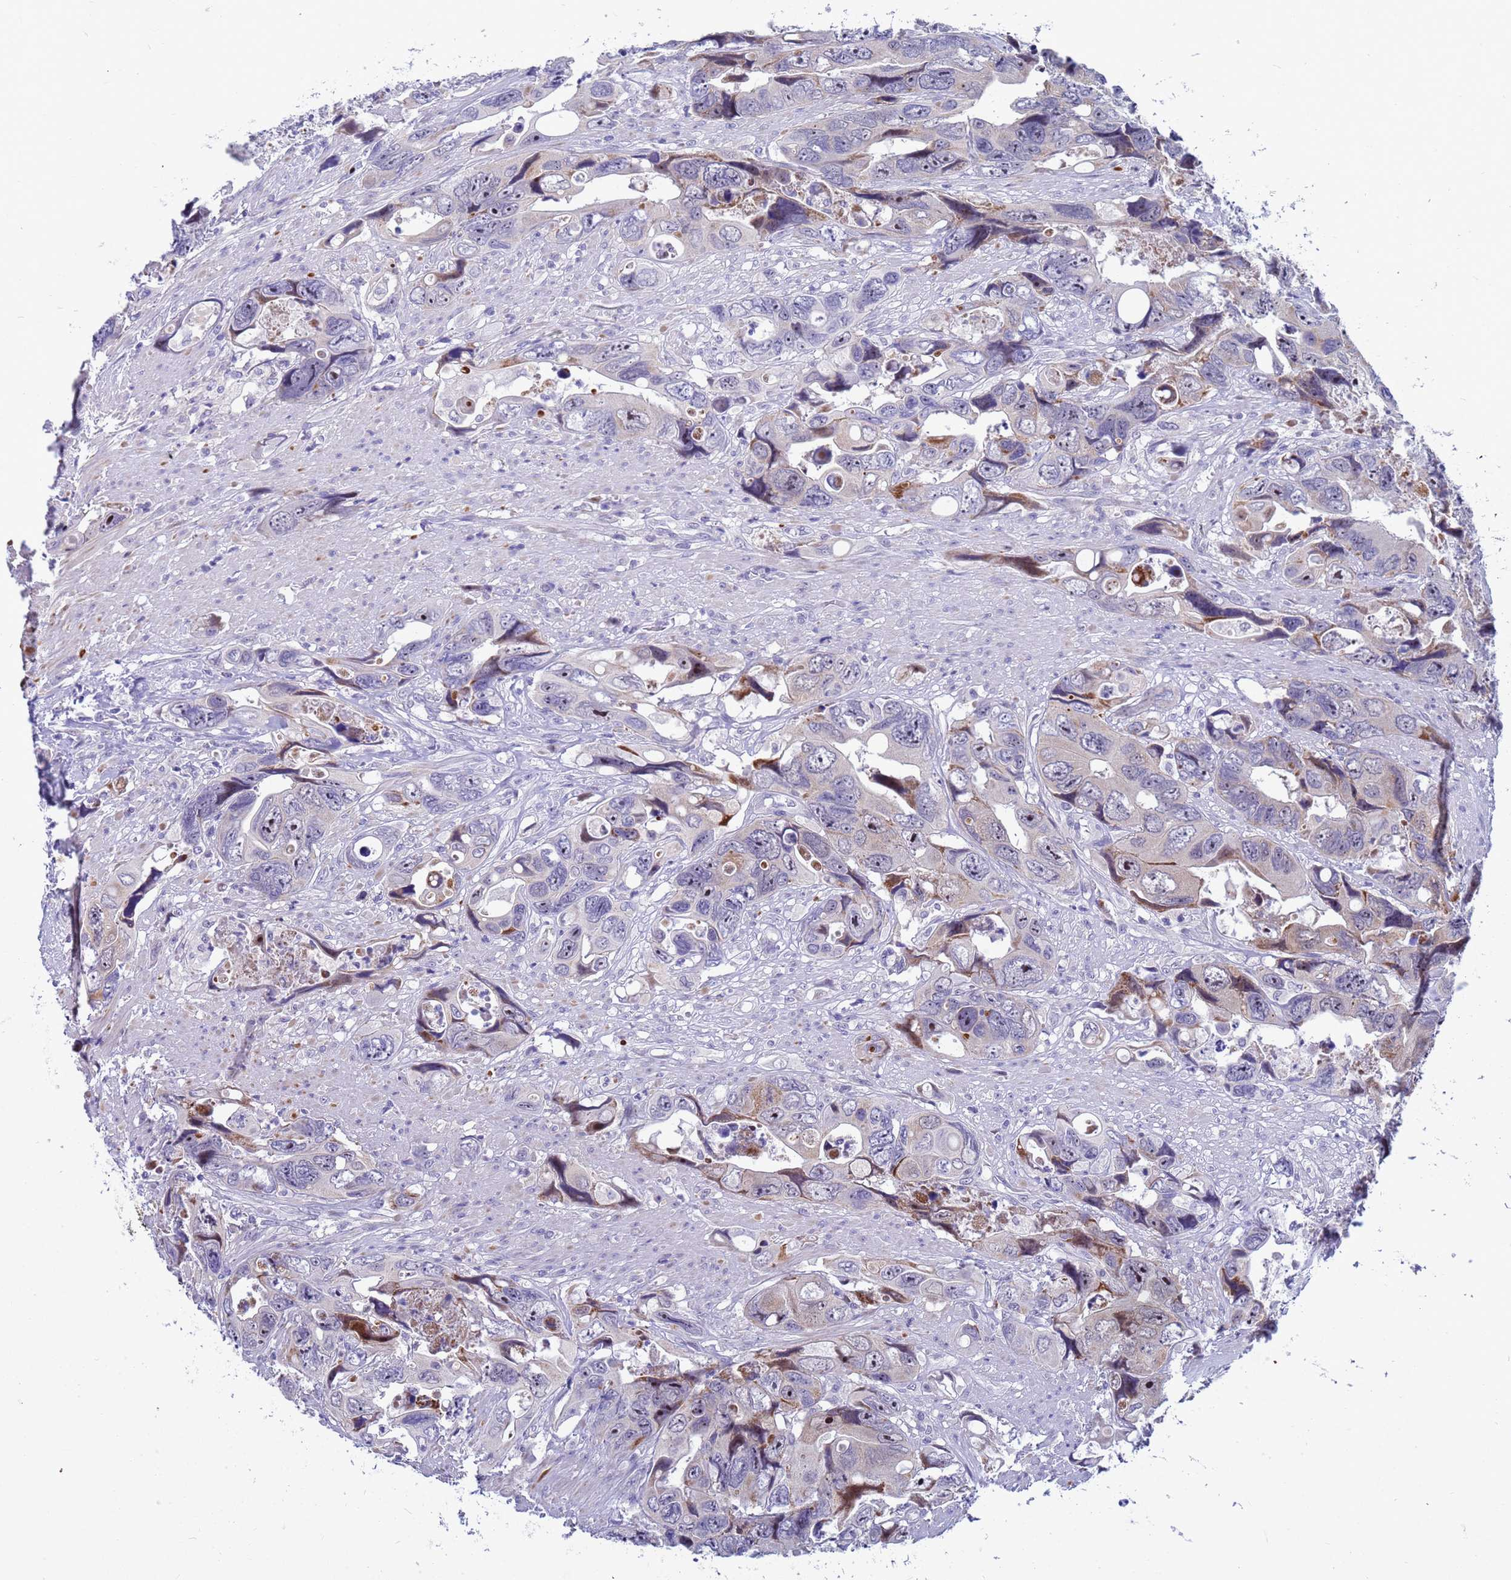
{"staining": {"intensity": "moderate", "quantity": "<25%", "location": "cytoplasmic/membranous,nuclear"}, "tissue": "colorectal cancer", "cell_type": "Tumor cells", "image_type": "cancer", "snomed": [{"axis": "morphology", "description": "Adenocarcinoma, NOS"}, {"axis": "topography", "description": "Rectum"}], "caption": "This histopathology image demonstrates colorectal cancer (adenocarcinoma) stained with immunohistochemistry to label a protein in brown. The cytoplasmic/membranous and nuclear of tumor cells show moderate positivity for the protein. Nuclei are counter-stained blue.", "gene": "LRATD1", "patient": {"sex": "male", "age": 57}}